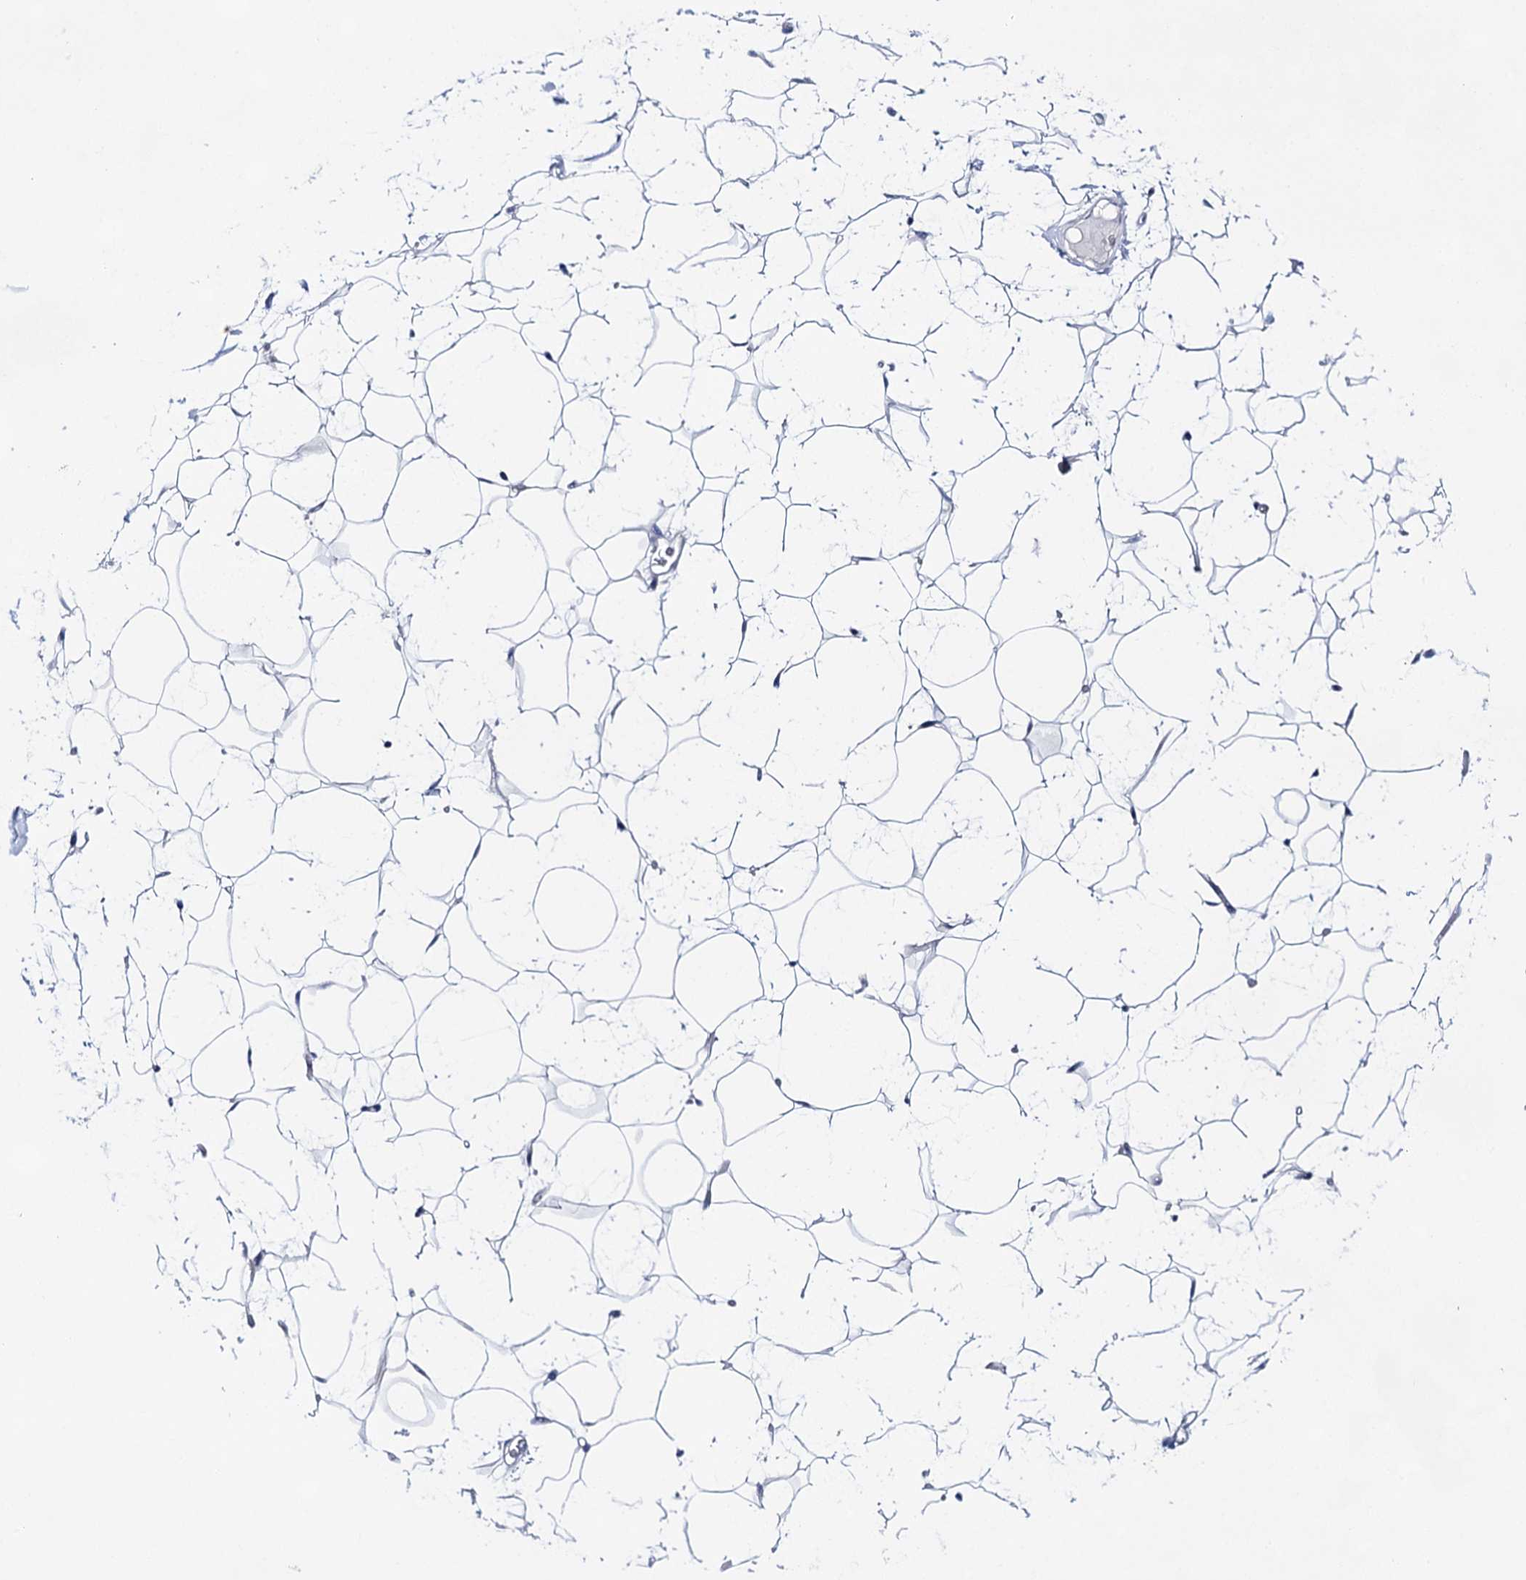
{"staining": {"intensity": "negative", "quantity": "none", "location": "none"}, "tissue": "adipose tissue", "cell_type": "Adipocytes", "image_type": "normal", "snomed": [{"axis": "morphology", "description": "Normal tissue, NOS"}, {"axis": "topography", "description": "Breast"}], "caption": "A high-resolution image shows IHC staining of benign adipose tissue, which exhibits no significant expression in adipocytes.", "gene": "LALBA", "patient": {"sex": "female", "age": 26}}